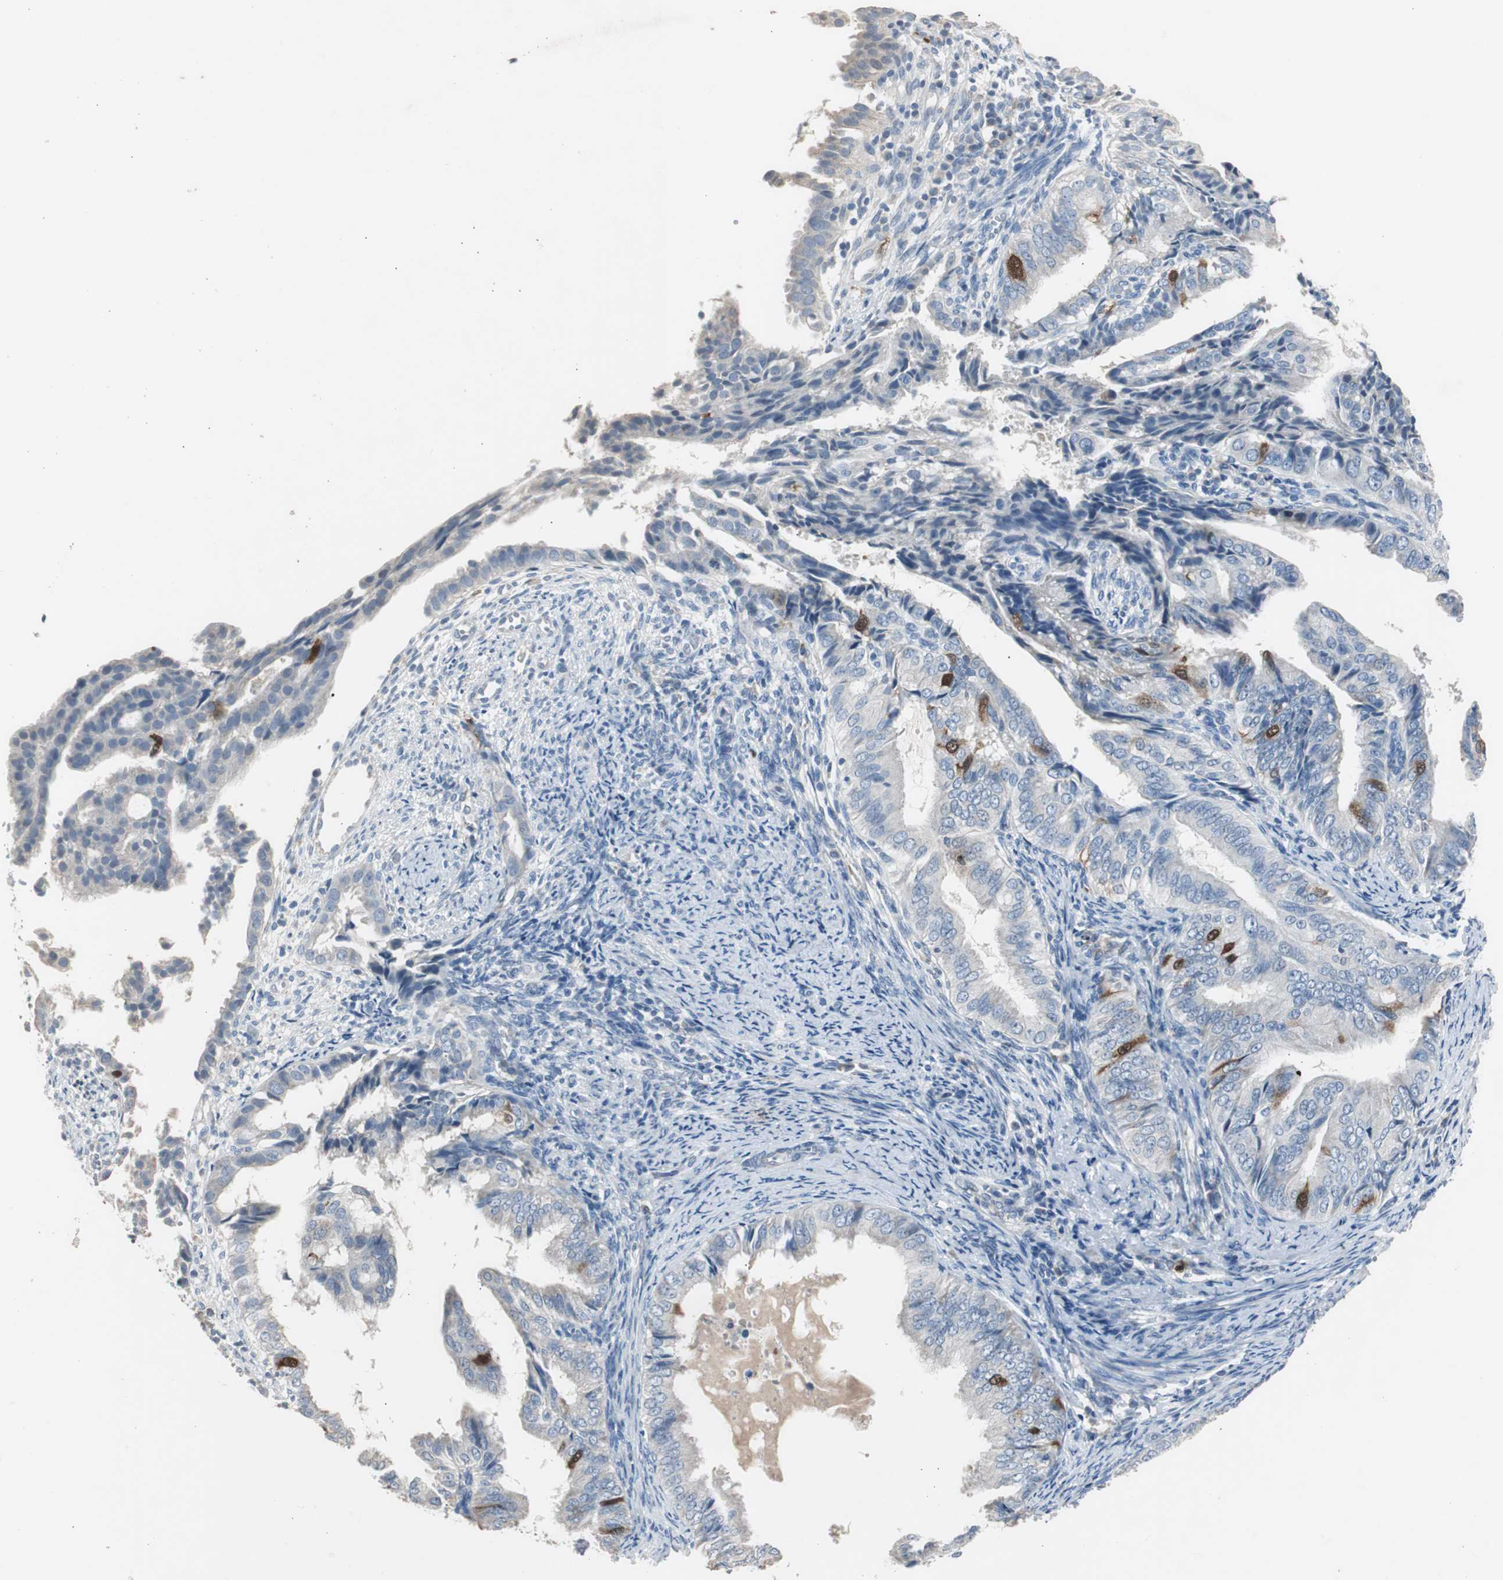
{"staining": {"intensity": "strong", "quantity": "<25%", "location": "cytoplasmic/membranous"}, "tissue": "endometrial cancer", "cell_type": "Tumor cells", "image_type": "cancer", "snomed": [{"axis": "morphology", "description": "Adenocarcinoma, NOS"}, {"axis": "topography", "description": "Endometrium"}], "caption": "Human endometrial adenocarcinoma stained for a protein (brown) displays strong cytoplasmic/membranous positive positivity in approximately <25% of tumor cells.", "gene": "TK1", "patient": {"sex": "female", "age": 58}}